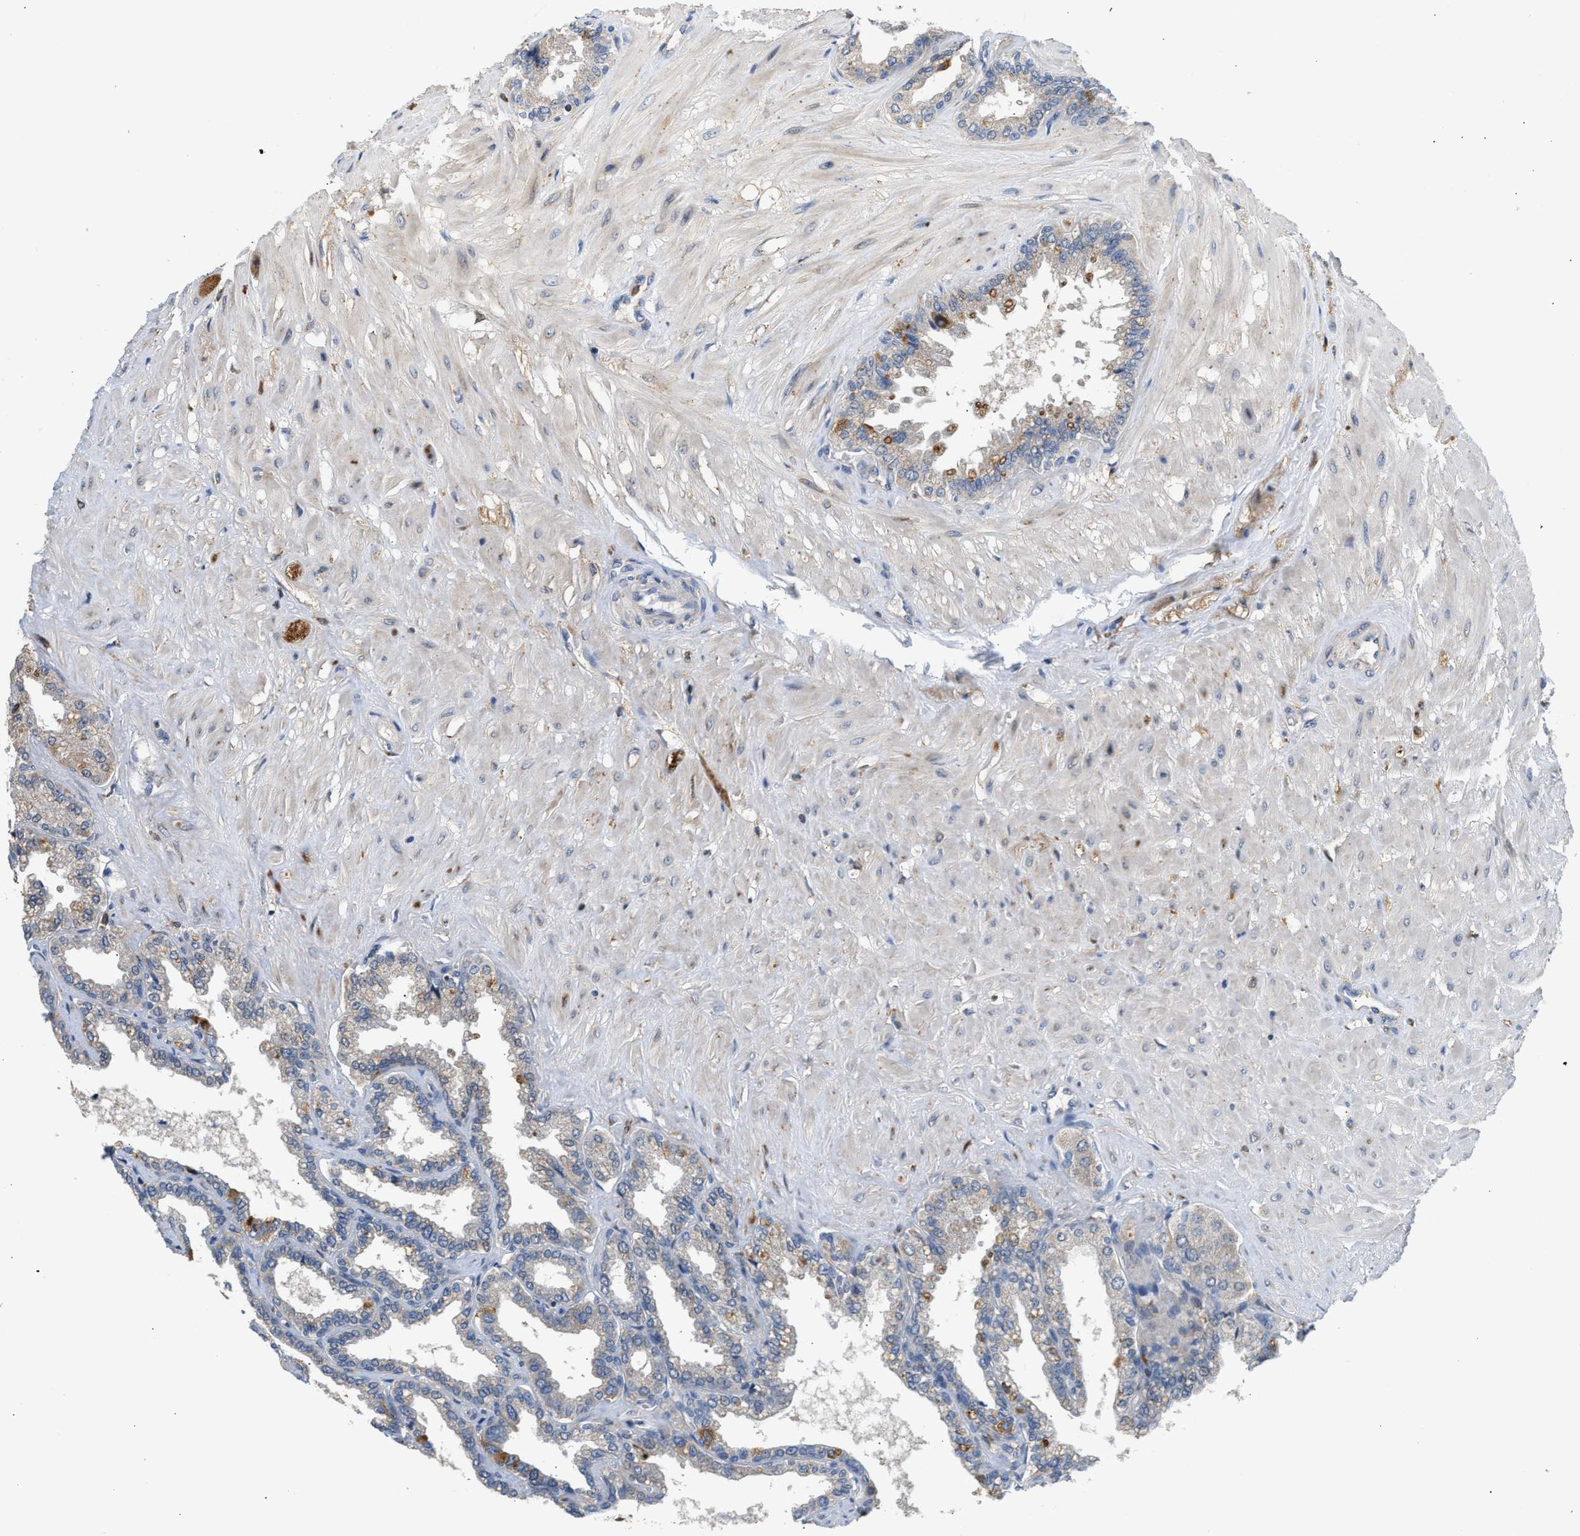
{"staining": {"intensity": "moderate", "quantity": "<25%", "location": "cytoplasmic/membranous"}, "tissue": "seminal vesicle", "cell_type": "Glandular cells", "image_type": "normal", "snomed": [{"axis": "morphology", "description": "Normal tissue, NOS"}, {"axis": "topography", "description": "Seminal veicle"}], "caption": "Protein staining of normal seminal vesicle shows moderate cytoplasmic/membranous staining in about <25% of glandular cells.", "gene": "RAB31", "patient": {"sex": "male", "age": 46}}